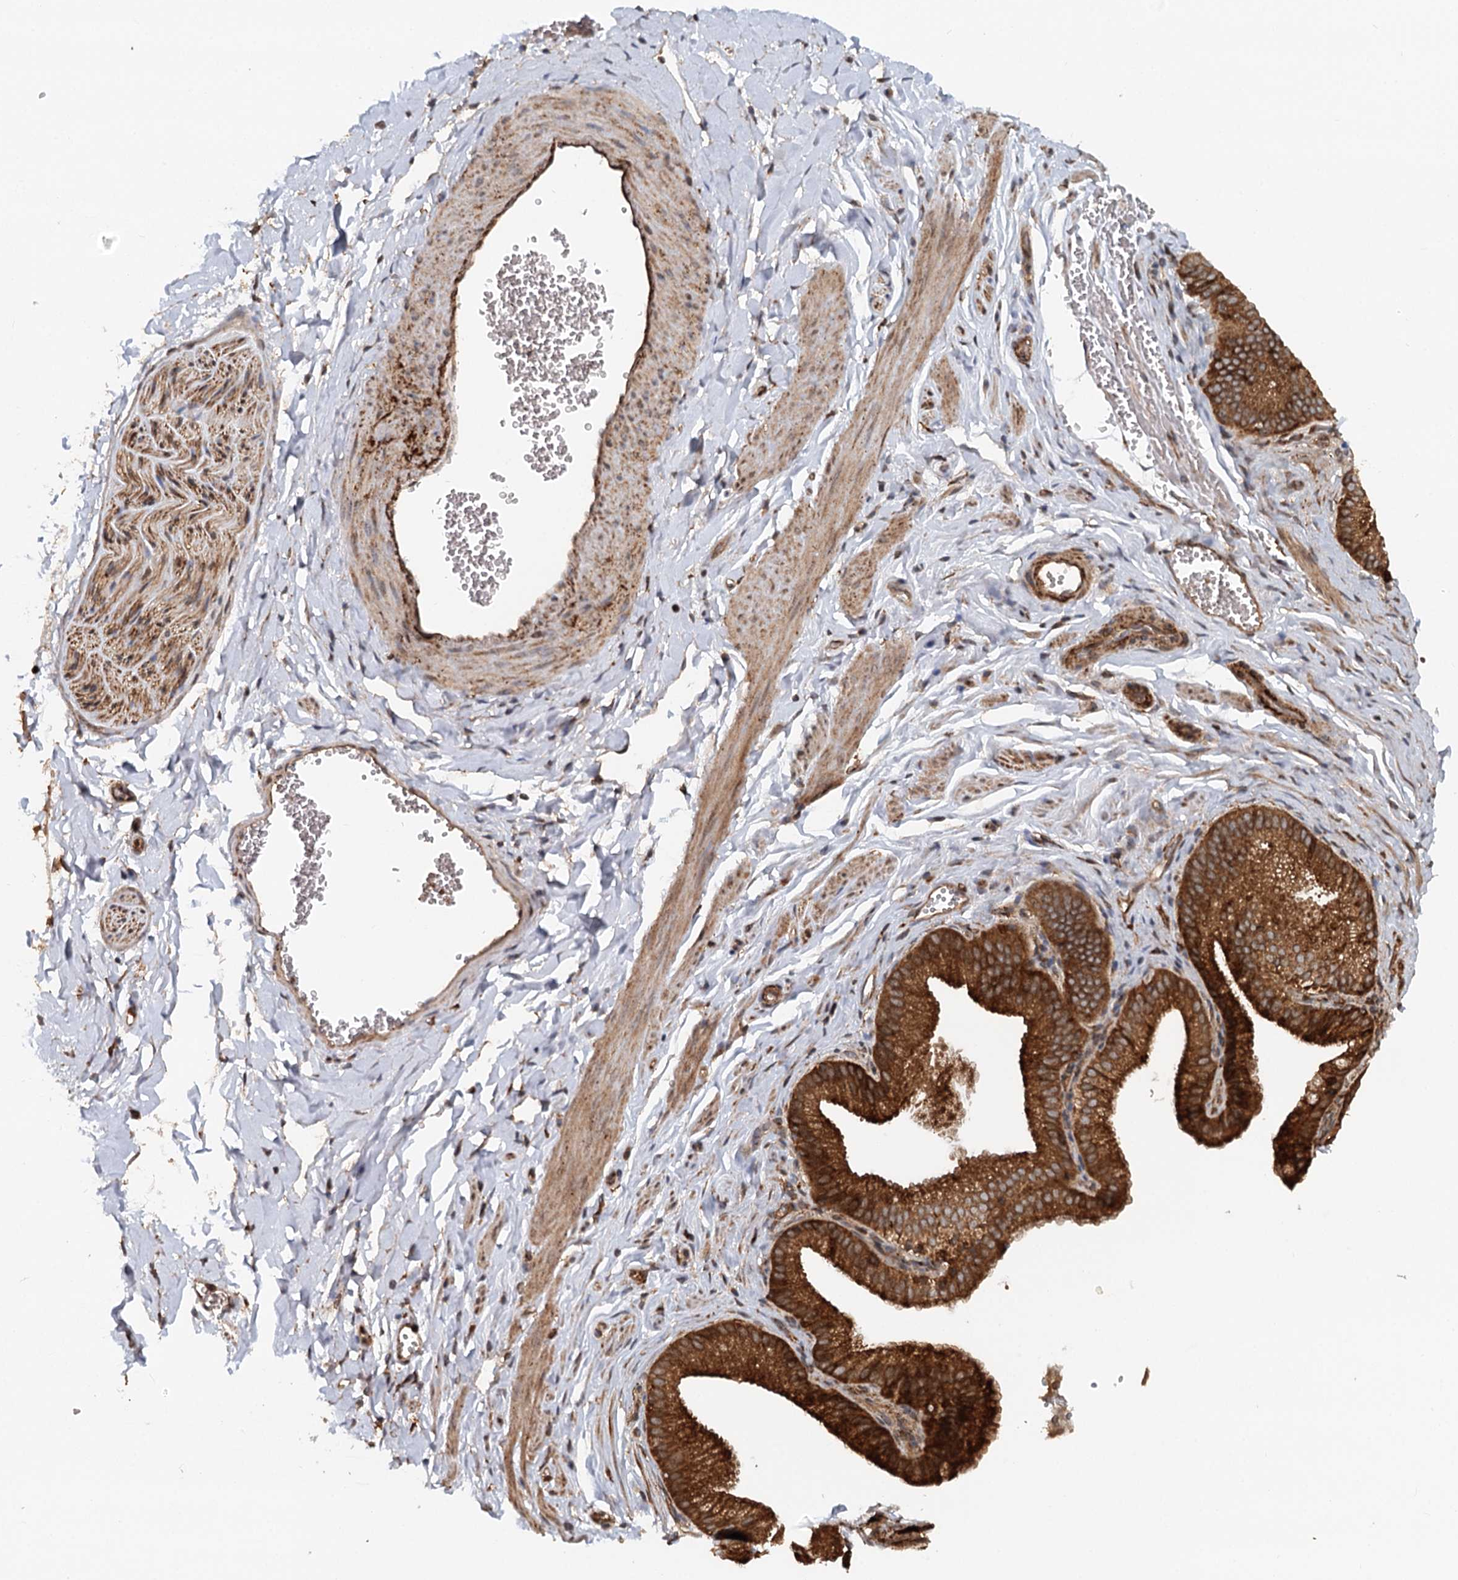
{"staining": {"intensity": "strong", "quantity": ">75%", "location": "cytoplasmic/membranous"}, "tissue": "adipose tissue", "cell_type": "Adipocytes", "image_type": "normal", "snomed": [{"axis": "morphology", "description": "Normal tissue, NOS"}, {"axis": "topography", "description": "Gallbladder"}, {"axis": "topography", "description": "Peripheral nerve tissue"}], "caption": "Immunohistochemistry (IHC) histopathology image of normal human adipose tissue stained for a protein (brown), which displays high levels of strong cytoplasmic/membranous expression in approximately >75% of adipocytes.", "gene": "RNF111", "patient": {"sex": "male", "age": 38}}